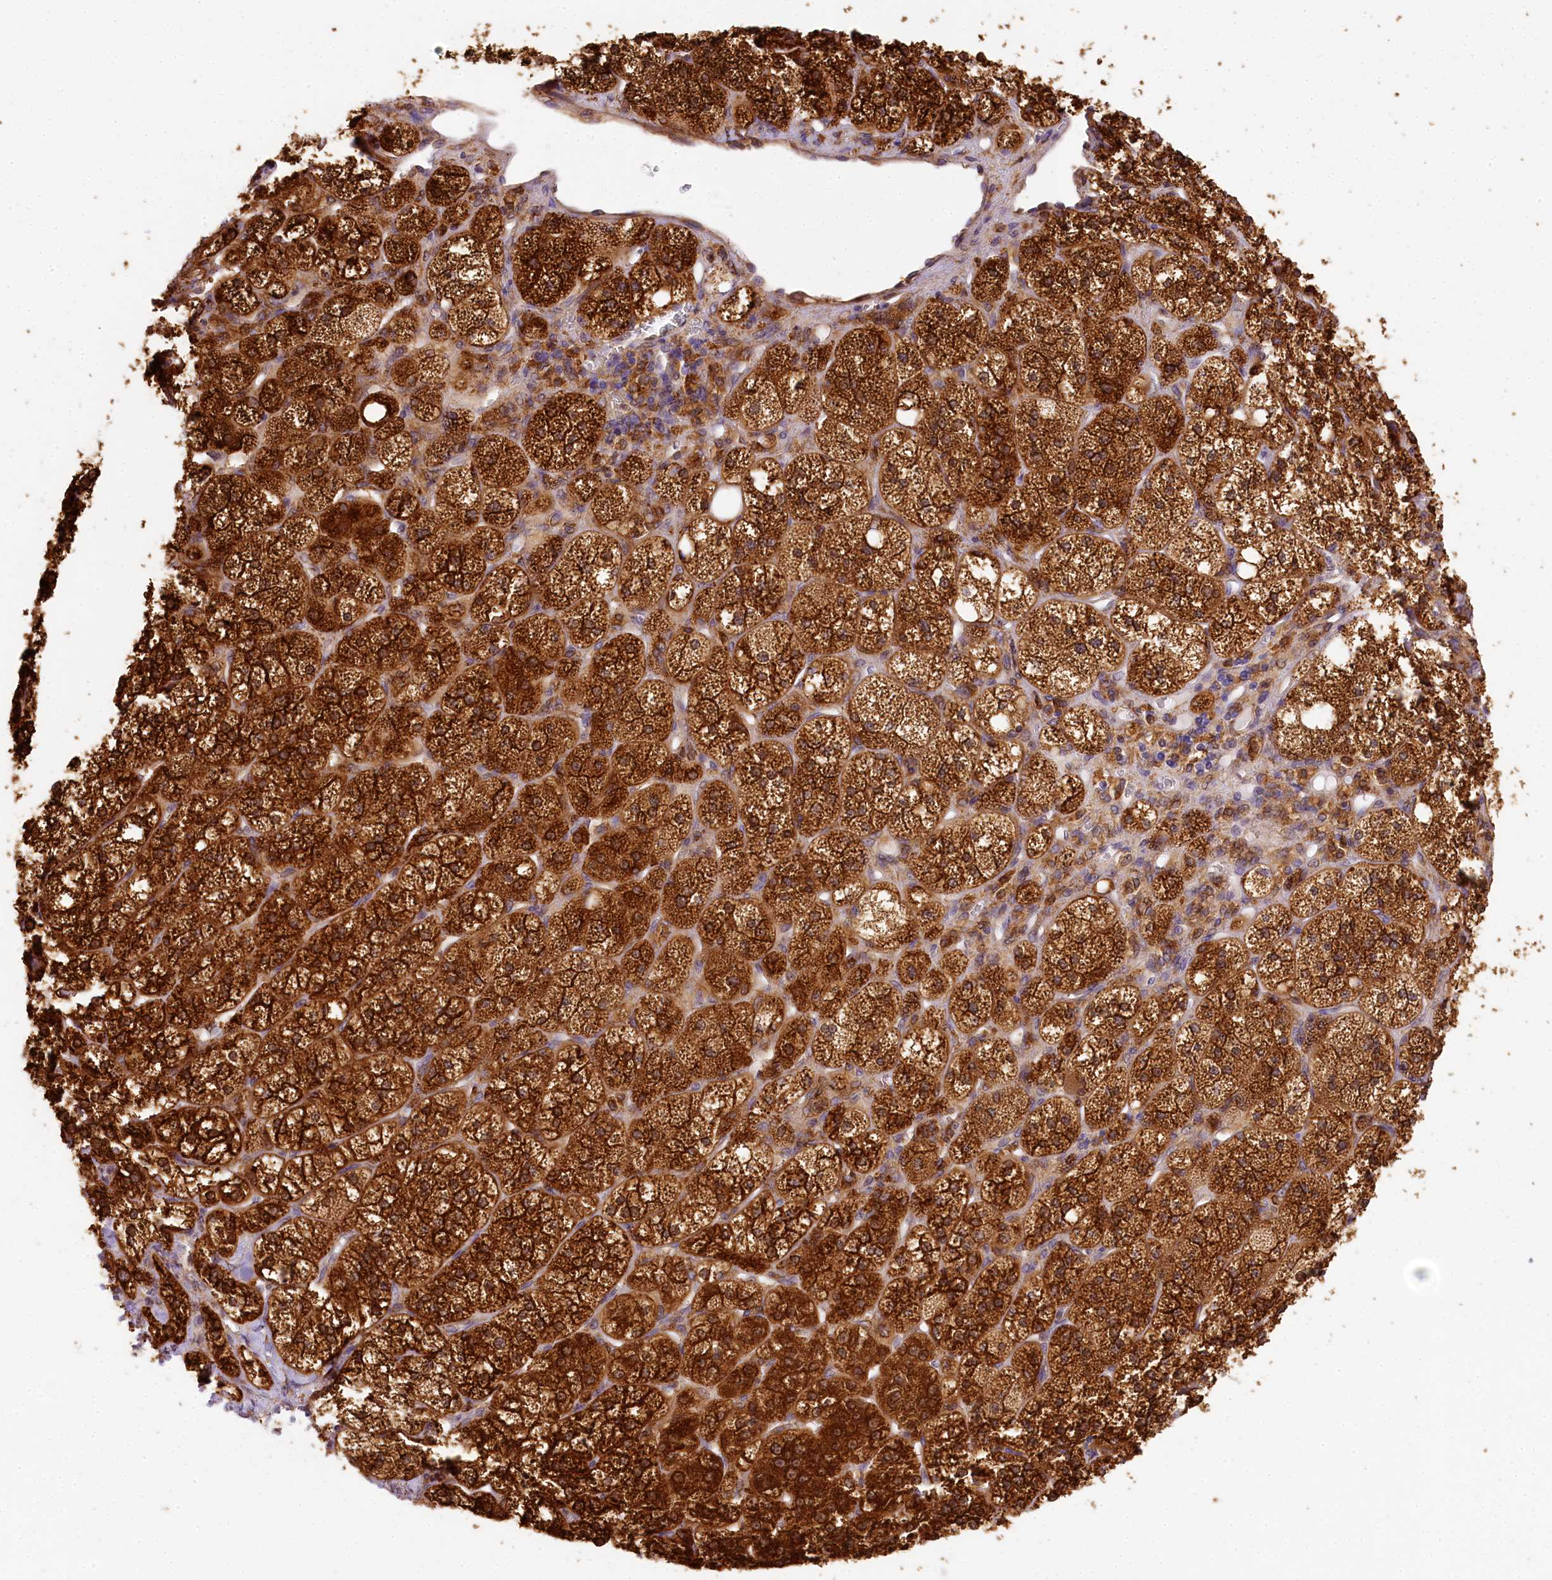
{"staining": {"intensity": "strong", "quantity": ">75%", "location": "cytoplasmic/membranous"}, "tissue": "adrenal gland", "cell_type": "Glandular cells", "image_type": "normal", "snomed": [{"axis": "morphology", "description": "Normal tissue, NOS"}, {"axis": "topography", "description": "Adrenal gland"}], "caption": "DAB (3,3'-diaminobenzidine) immunohistochemical staining of benign human adrenal gland demonstrates strong cytoplasmic/membranous protein positivity in approximately >75% of glandular cells. (DAB (3,3'-diaminobenzidine) IHC, brown staining for protein, blue staining for nuclei).", "gene": "PPIP5K2", "patient": {"sex": "male", "age": 61}}